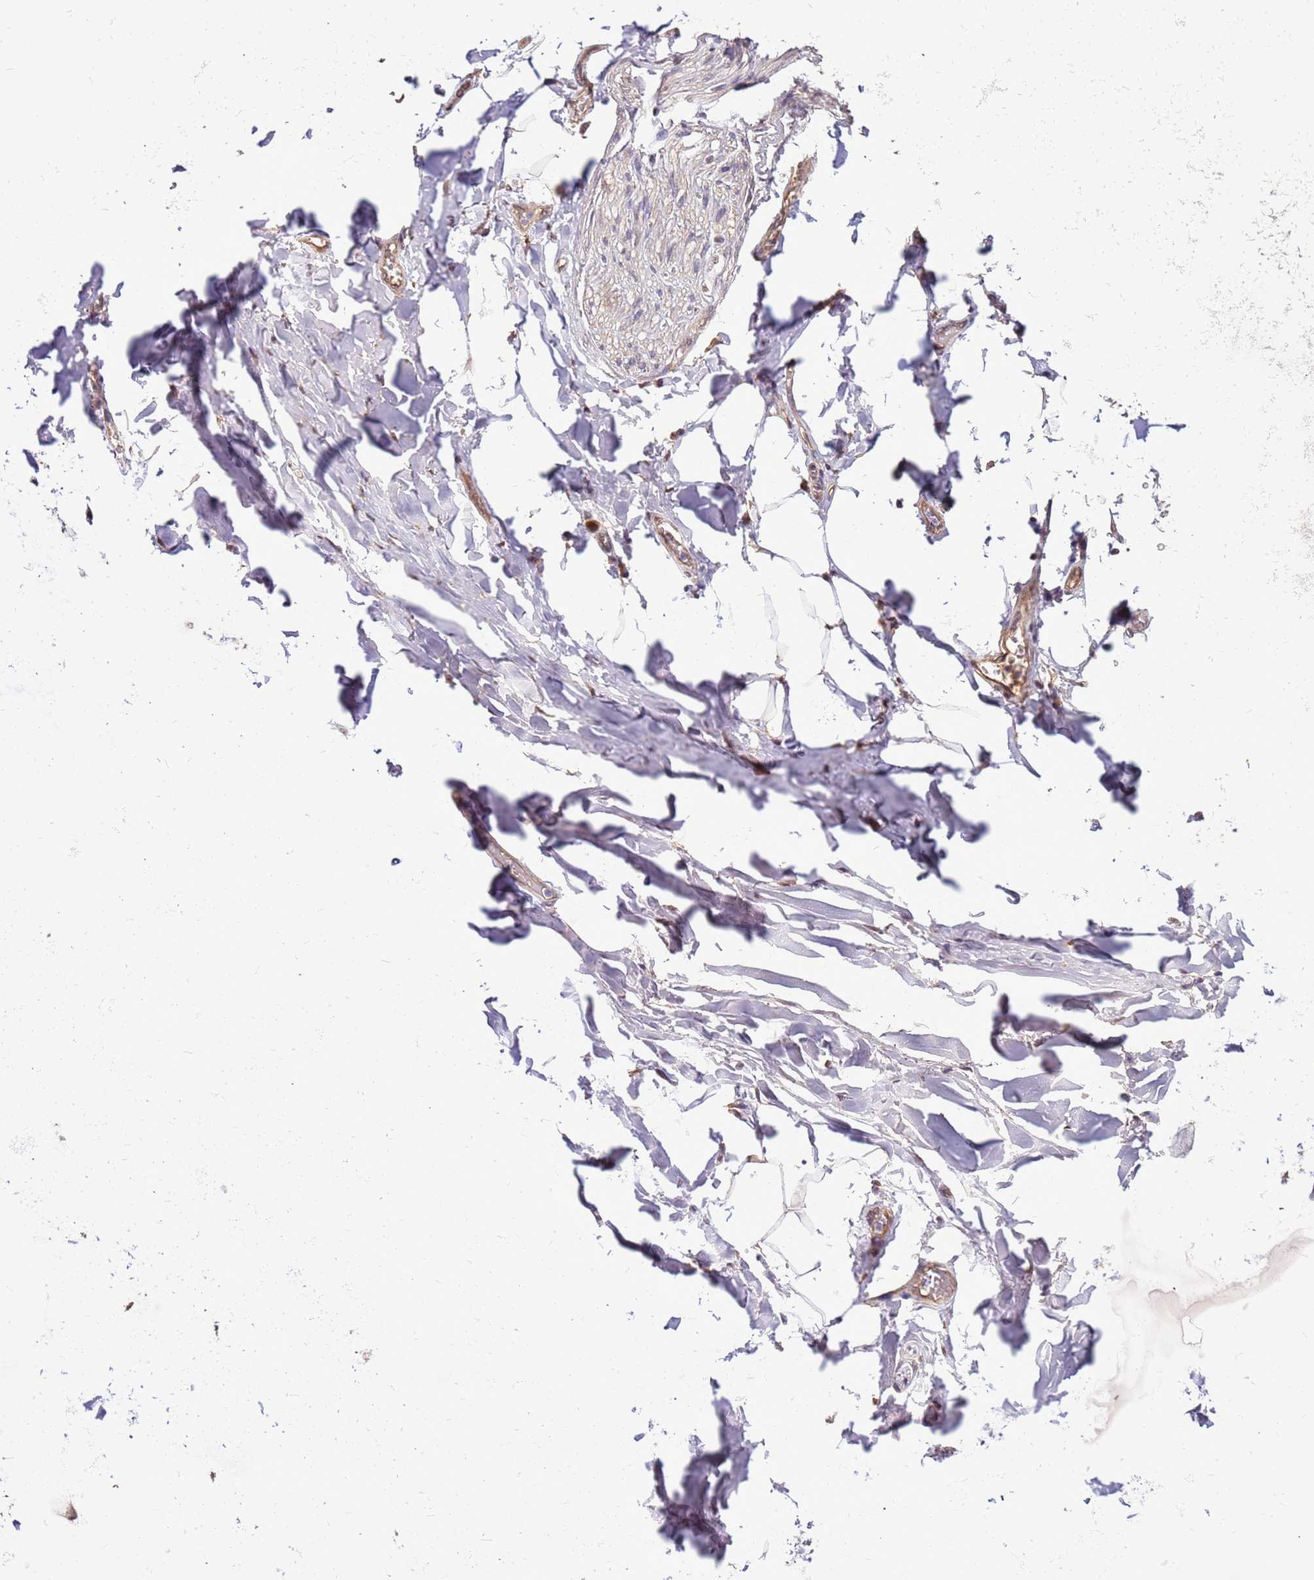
{"staining": {"intensity": "weak", "quantity": ">75%", "location": "cytoplasmic/membranous"}, "tissue": "adipose tissue", "cell_type": "Adipocytes", "image_type": "normal", "snomed": [{"axis": "morphology", "description": "Normal tissue, NOS"}, {"axis": "topography", "description": "Lymph node"}, {"axis": "topography", "description": "Cartilage tissue"}, {"axis": "topography", "description": "Bronchus"}], "caption": "Brown immunohistochemical staining in normal adipose tissue reveals weak cytoplasmic/membranous expression in approximately >75% of adipocytes.", "gene": "BBS5", "patient": {"sex": "male", "age": 63}}